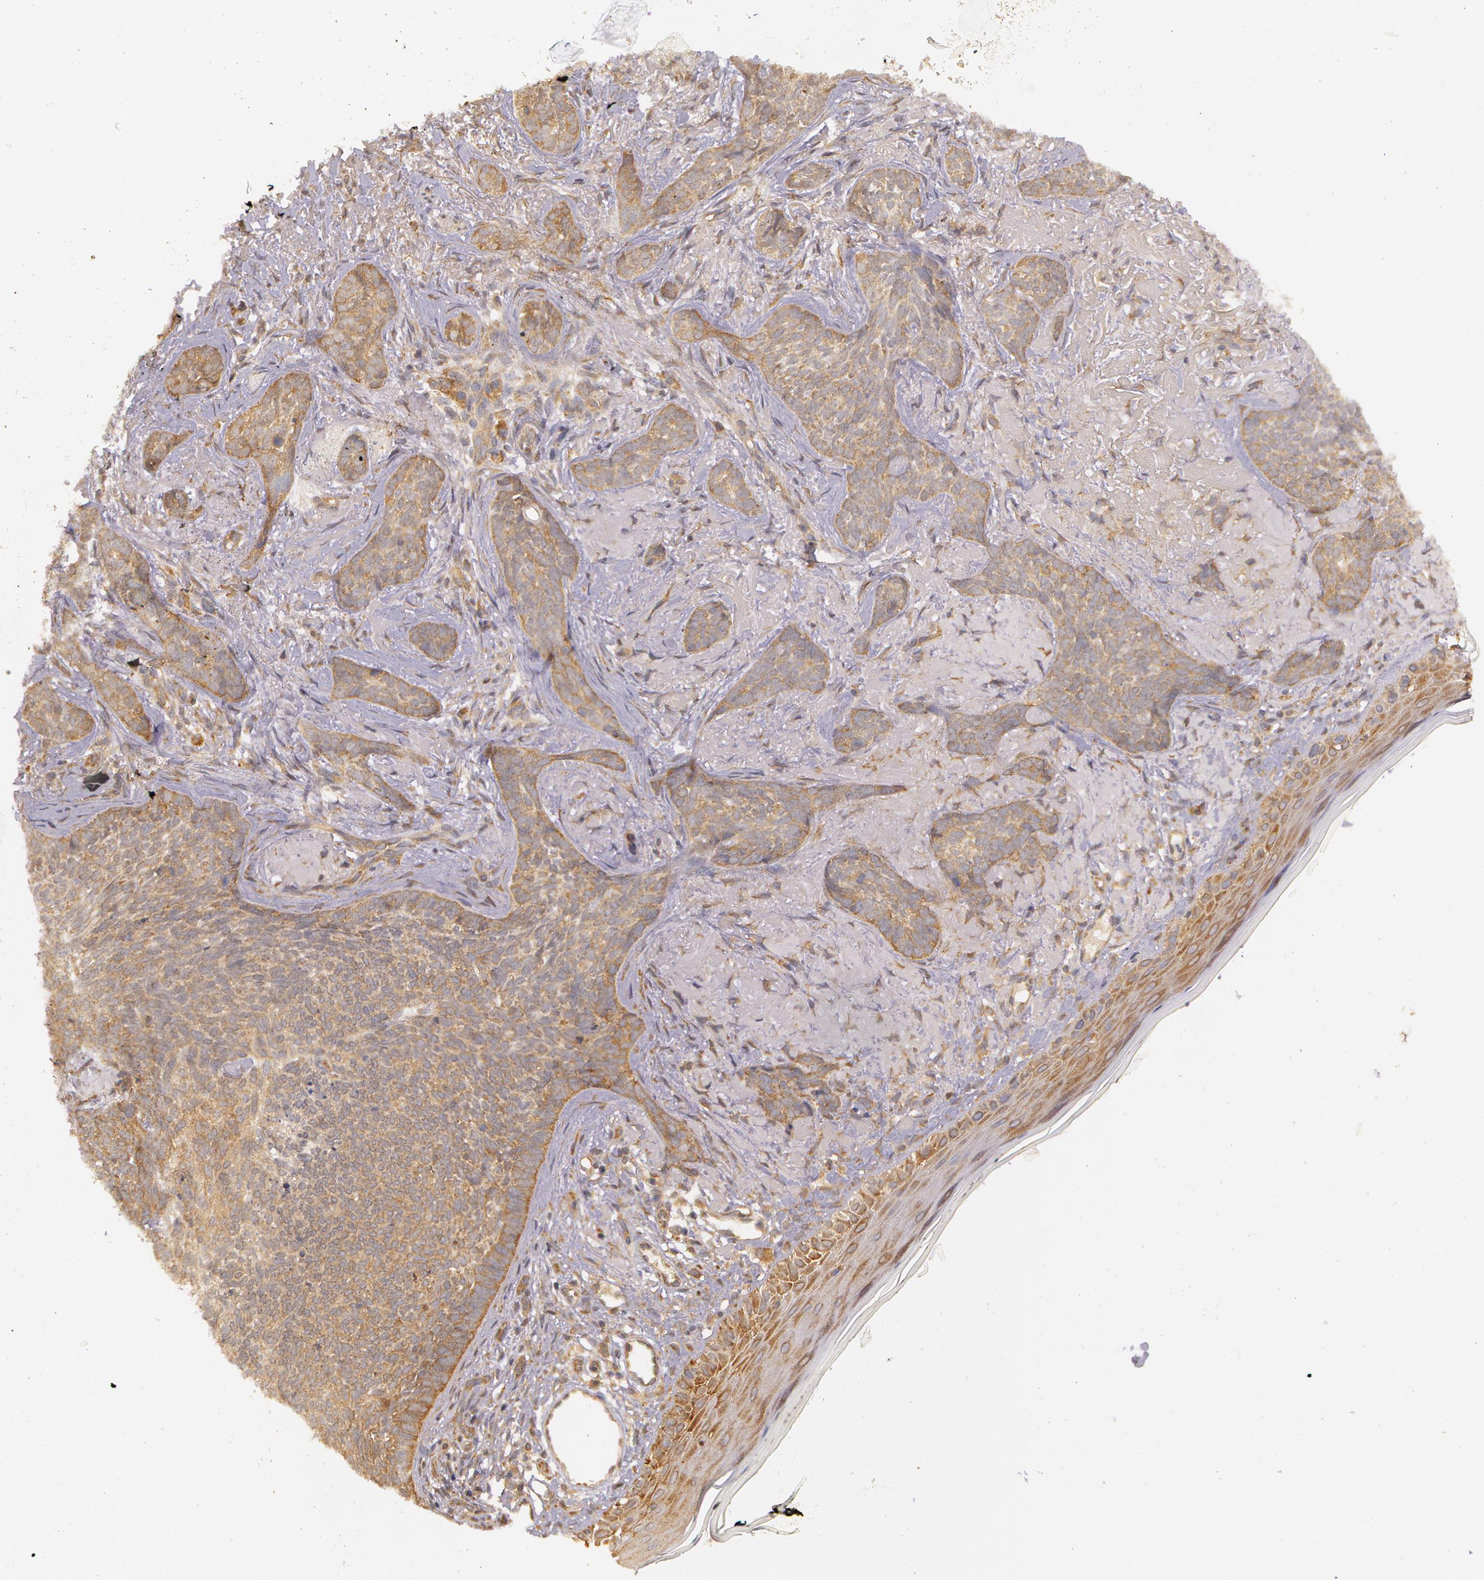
{"staining": {"intensity": "weak", "quantity": ">75%", "location": "cytoplasmic/membranous"}, "tissue": "skin cancer", "cell_type": "Tumor cells", "image_type": "cancer", "snomed": [{"axis": "morphology", "description": "Basal cell carcinoma"}, {"axis": "topography", "description": "Skin"}], "caption": "Human skin basal cell carcinoma stained for a protein (brown) shows weak cytoplasmic/membranous positive expression in about >75% of tumor cells.", "gene": "ASCC2", "patient": {"sex": "female", "age": 81}}